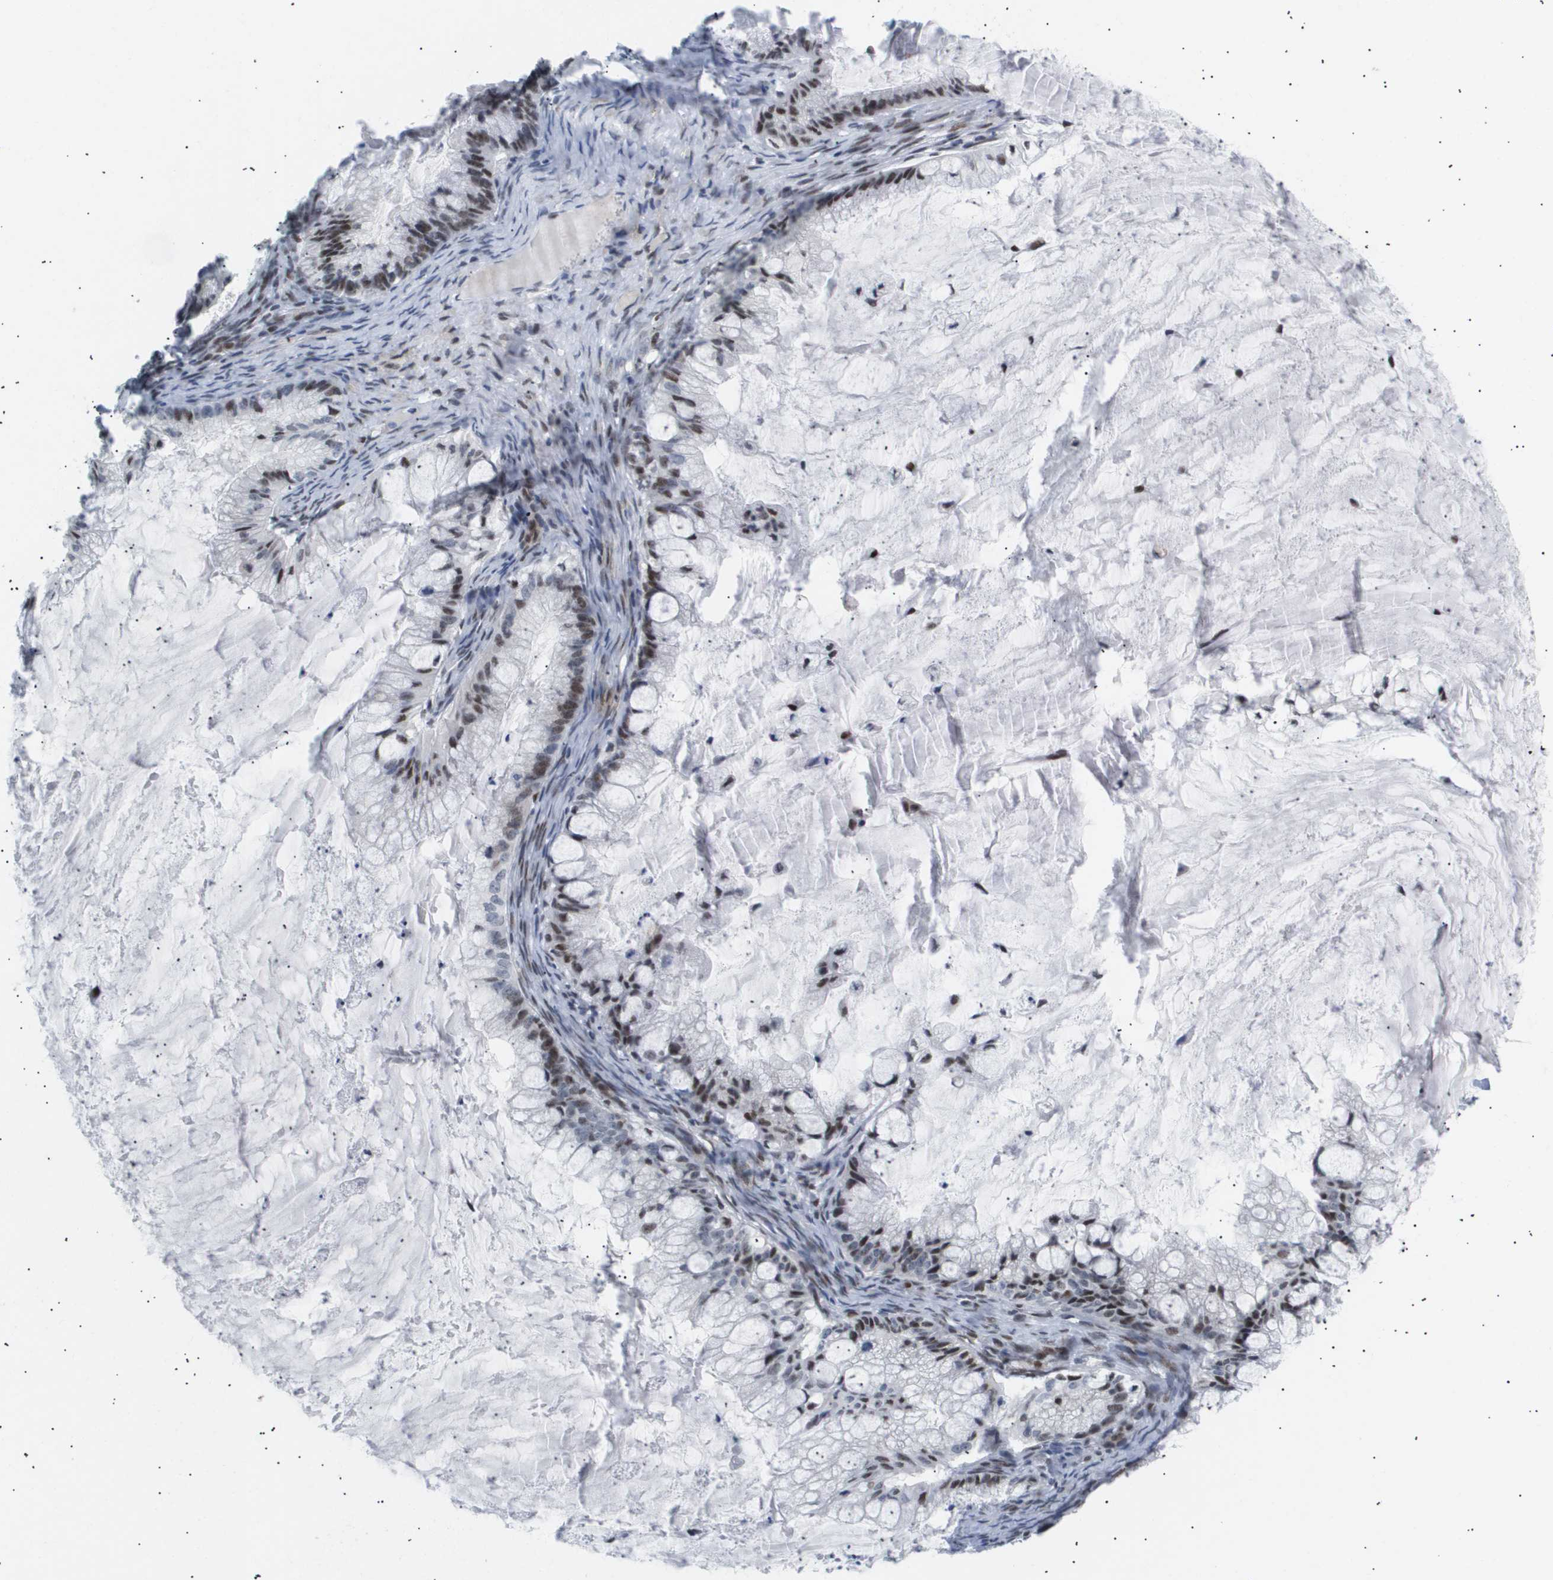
{"staining": {"intensity": "moderate", "quantity": "25%-75%", "location": "nuclear"}, "tissue": "ovarian cancer", "cell_type": "Tumor cells", "image_type": "cancer", "snomed": [{"axis": "morphology", "description": "Cystadenocarcinoma, mucinous, NOS"}, {"axis": "topography", "description": "Ovary"}], "caption": "Brown immunohistochemical staining in ovarian cancer exhibits moderate nuclear staining in about 25%-75% of tumor cells. (Brightfield microscopy of DAB IHC at high magnification).", "gene": "PPARD", "patient": {"sex": "female", "age": 57}}